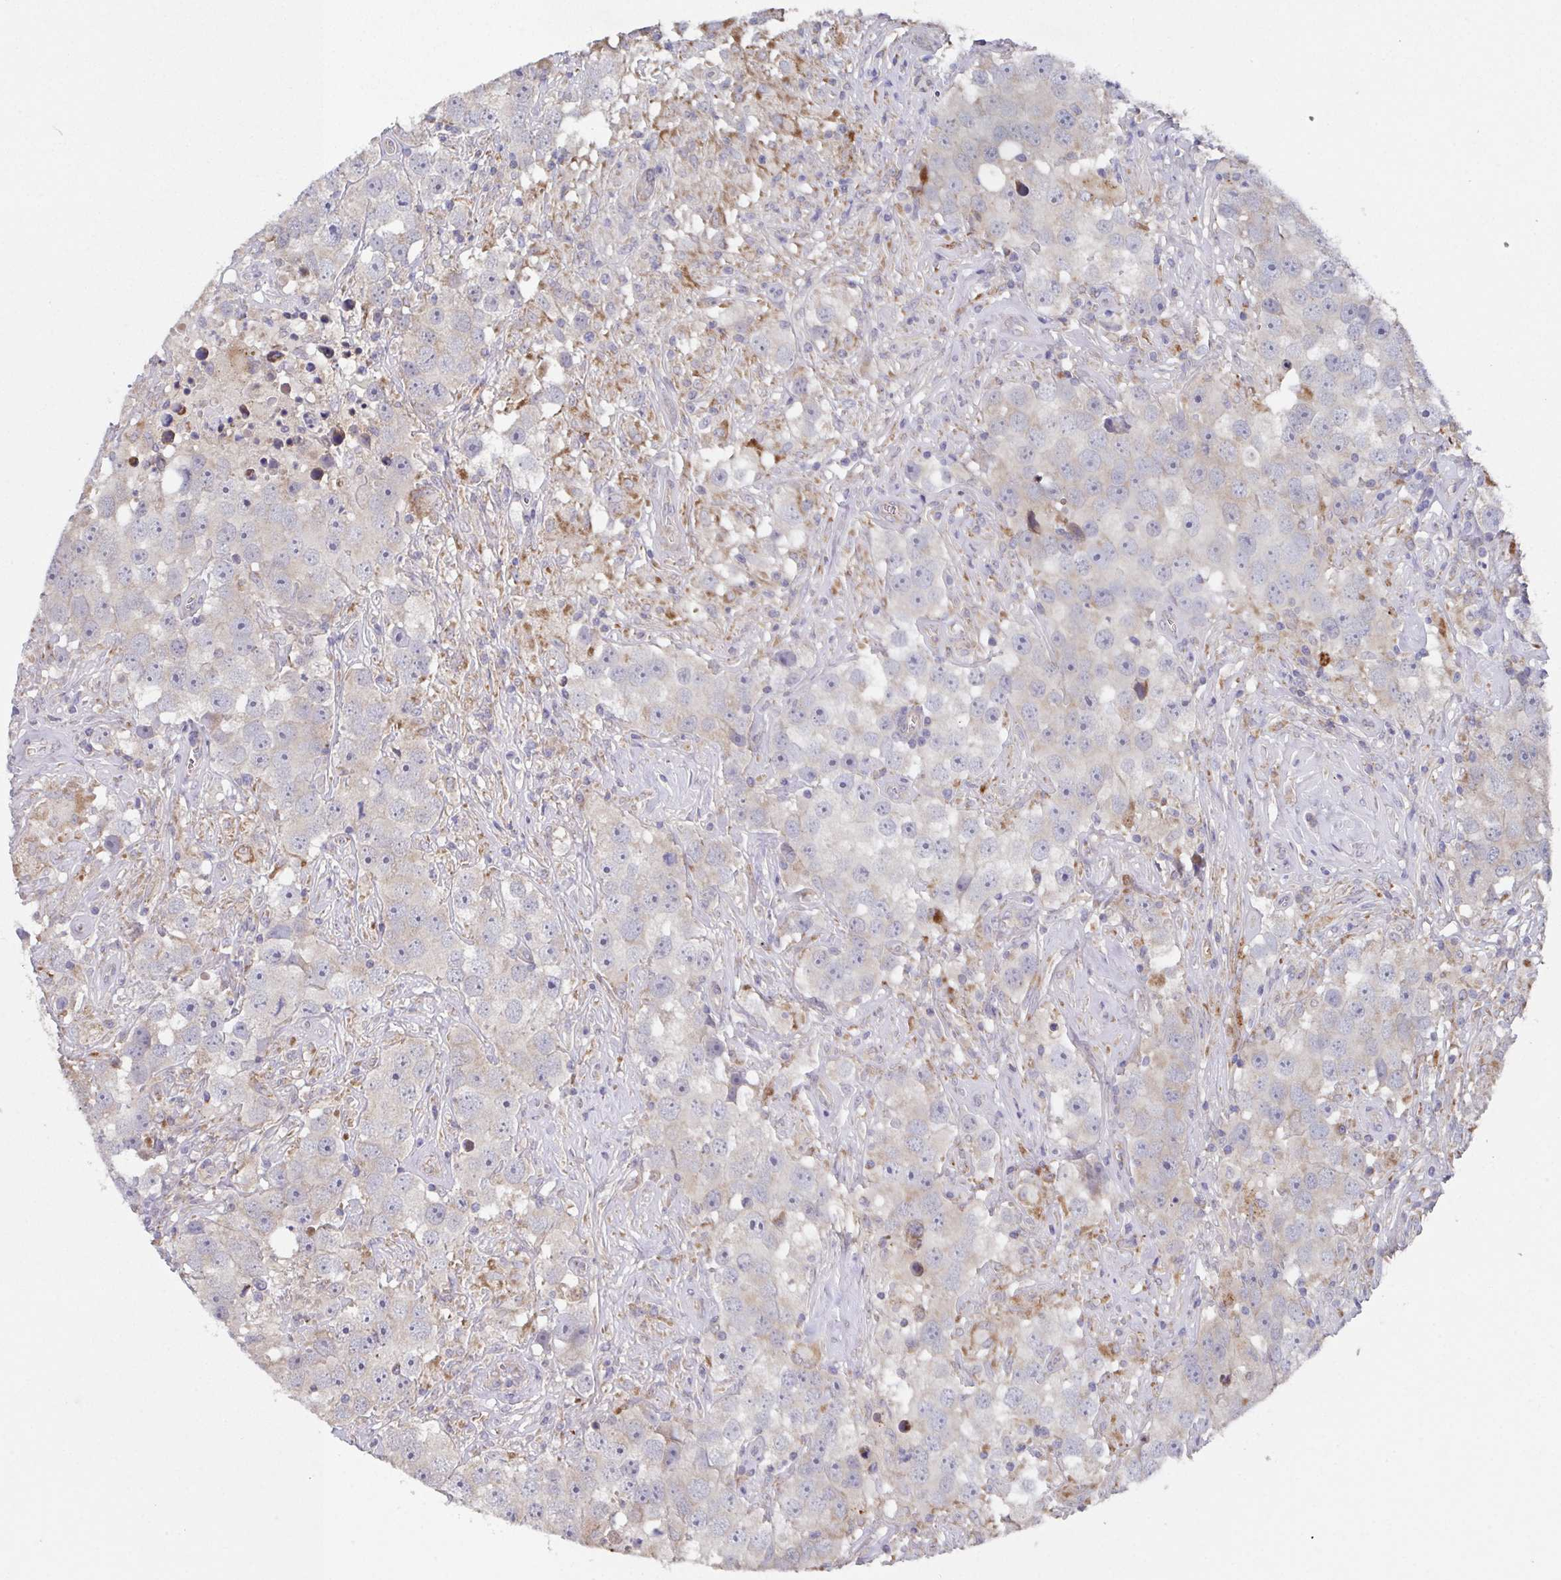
{"staining": {"intensity": "negative", "quantity": "none", "location": "none"}, "tissue": "testis cancer", "cell_type": "Tumor cells", "image_type": "cancer", "snomed": [{"axis": "morphology", "description": "Seminoma, NOS"}, {"axis": "topography", "description": "Testis"}], "caption": "The IHC histopathology image has no significant staining in tumor cells of testis seminoma tissue. (Stains: DAB immunohistochemistry (IHC) with hematoxylin counter stain, Microscopy: brightfield microscopy at high magnification).", "gene": "MT-ND3", "patient": {"sex": "male", "age": 49}}